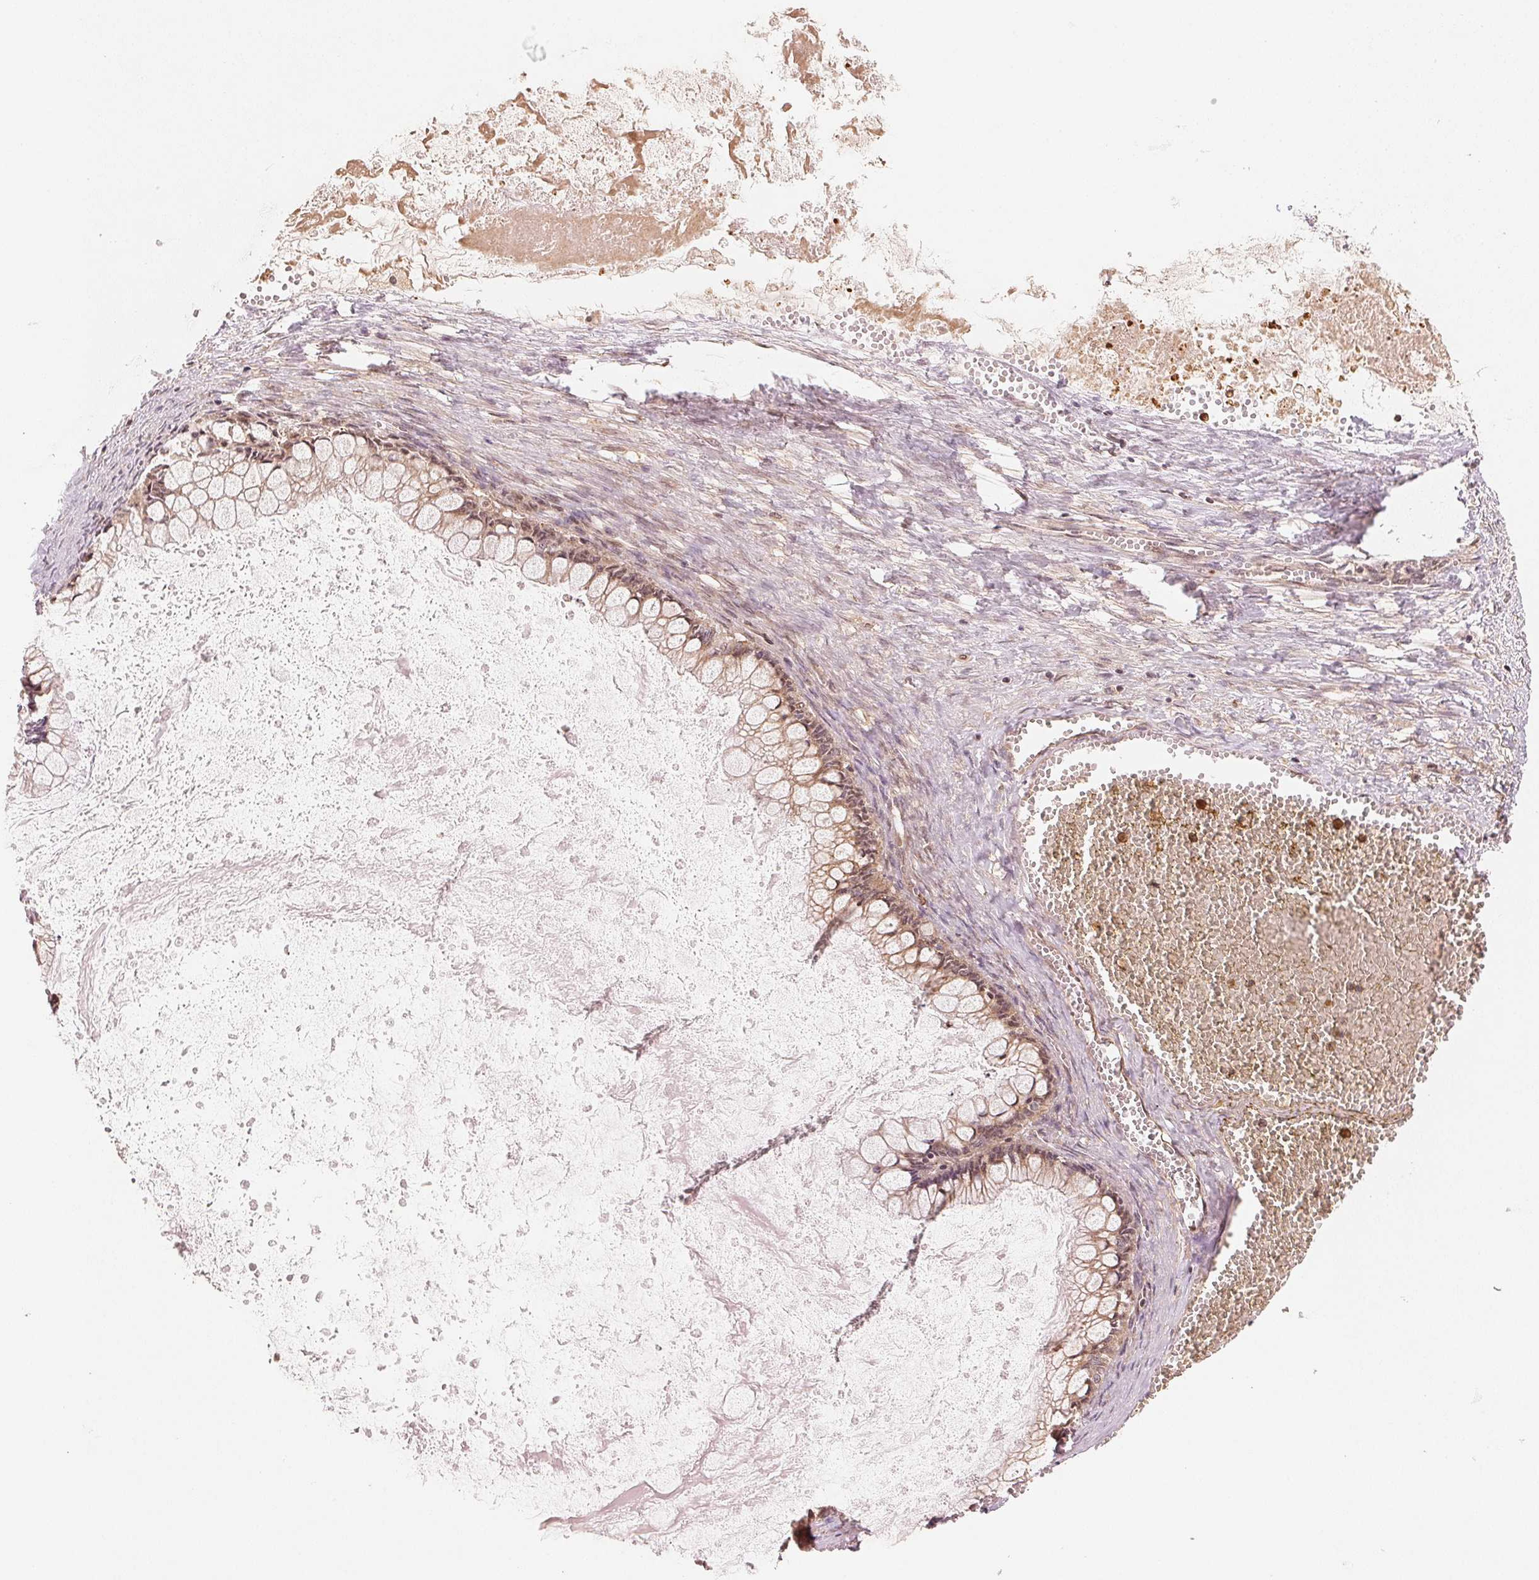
{"staining": {"intensity": "weak", "quantity": "25%-75%", "location": "cytoplasmic/membranous"}, "tissue": "ovarian cancer", "cell_type": "Tumor cells", "image_type": "cancer", "snomed": [{"axis": "morphology", "description": "Cystadenocarcinoma, mucinous, NOS"}, {"axis": "topography", "description": "Ovary"}], "caption": "Protein staining demonstrates weak cytoplasmic/membranous positivity in about 25%-75% of tumor cells in mucinous cystadenocarcinoma (ovarian).", "gene": "PRKN", "patient": {"sex": "female", "age": 67}}